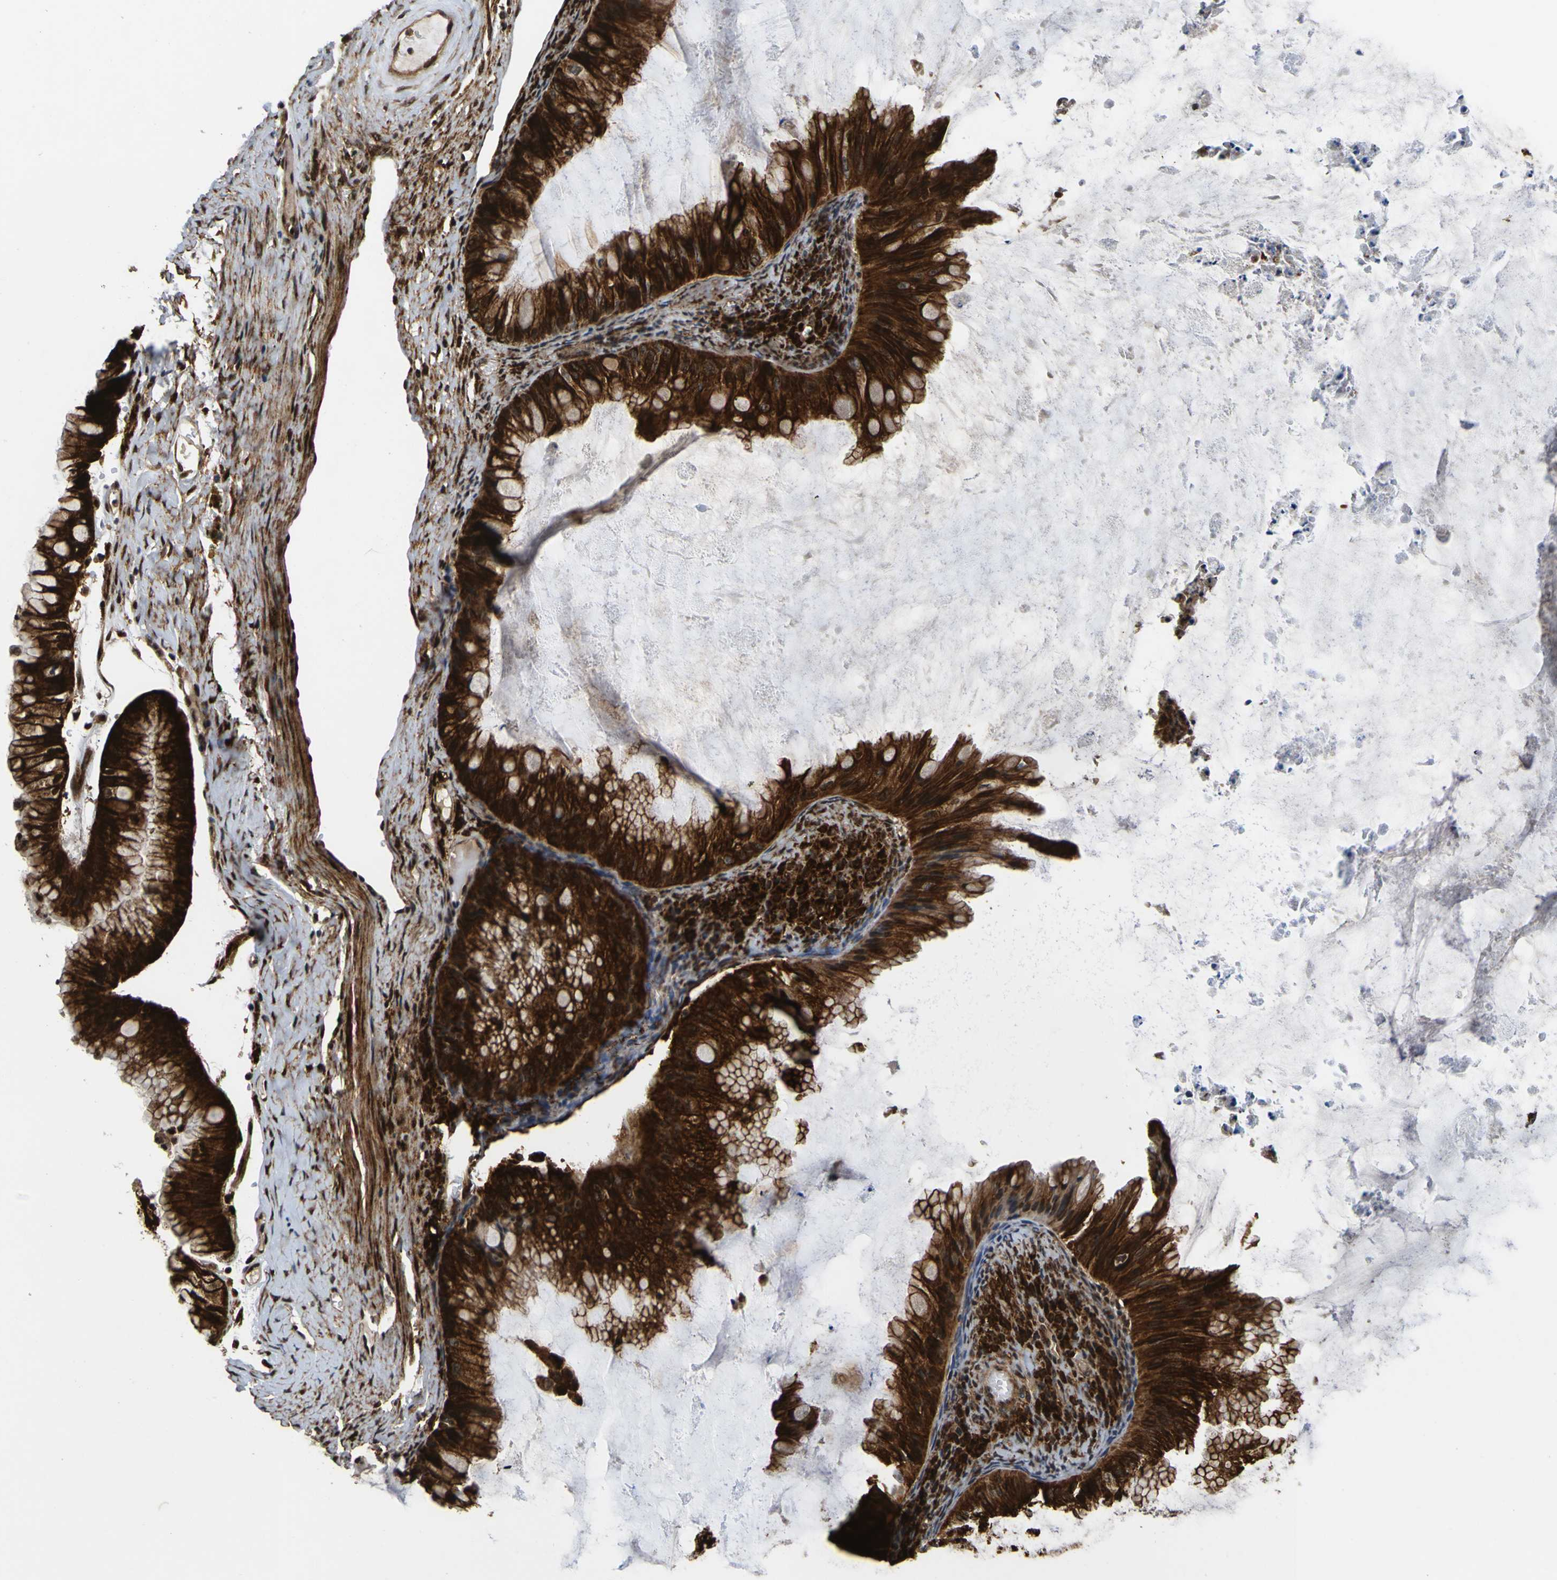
{"staining": {"intensity": "strong", "quantity": ">75%", "location": "cytoplasmic/membranous,nuclear"}, "tissue": "ovarian cancer", "cell_type": "Tumor cells", "image_type": "cancer", "snomed": [{"axis": "morphology", "description": "Cystadenocarcinoma, mucinous, NOS"}, {"axis": "topography", "description": "Ovary"}], "caption": "This image demonstrates immunohistochemistry staining of ovarian cancer (mucinous cystadenocarcinoma), with high strong cytoplasmic/membranous and nuclear staining in about >75% of tumor cells.", "gene": "LRP4", "patient": {"sex": "female", "age": 61}}